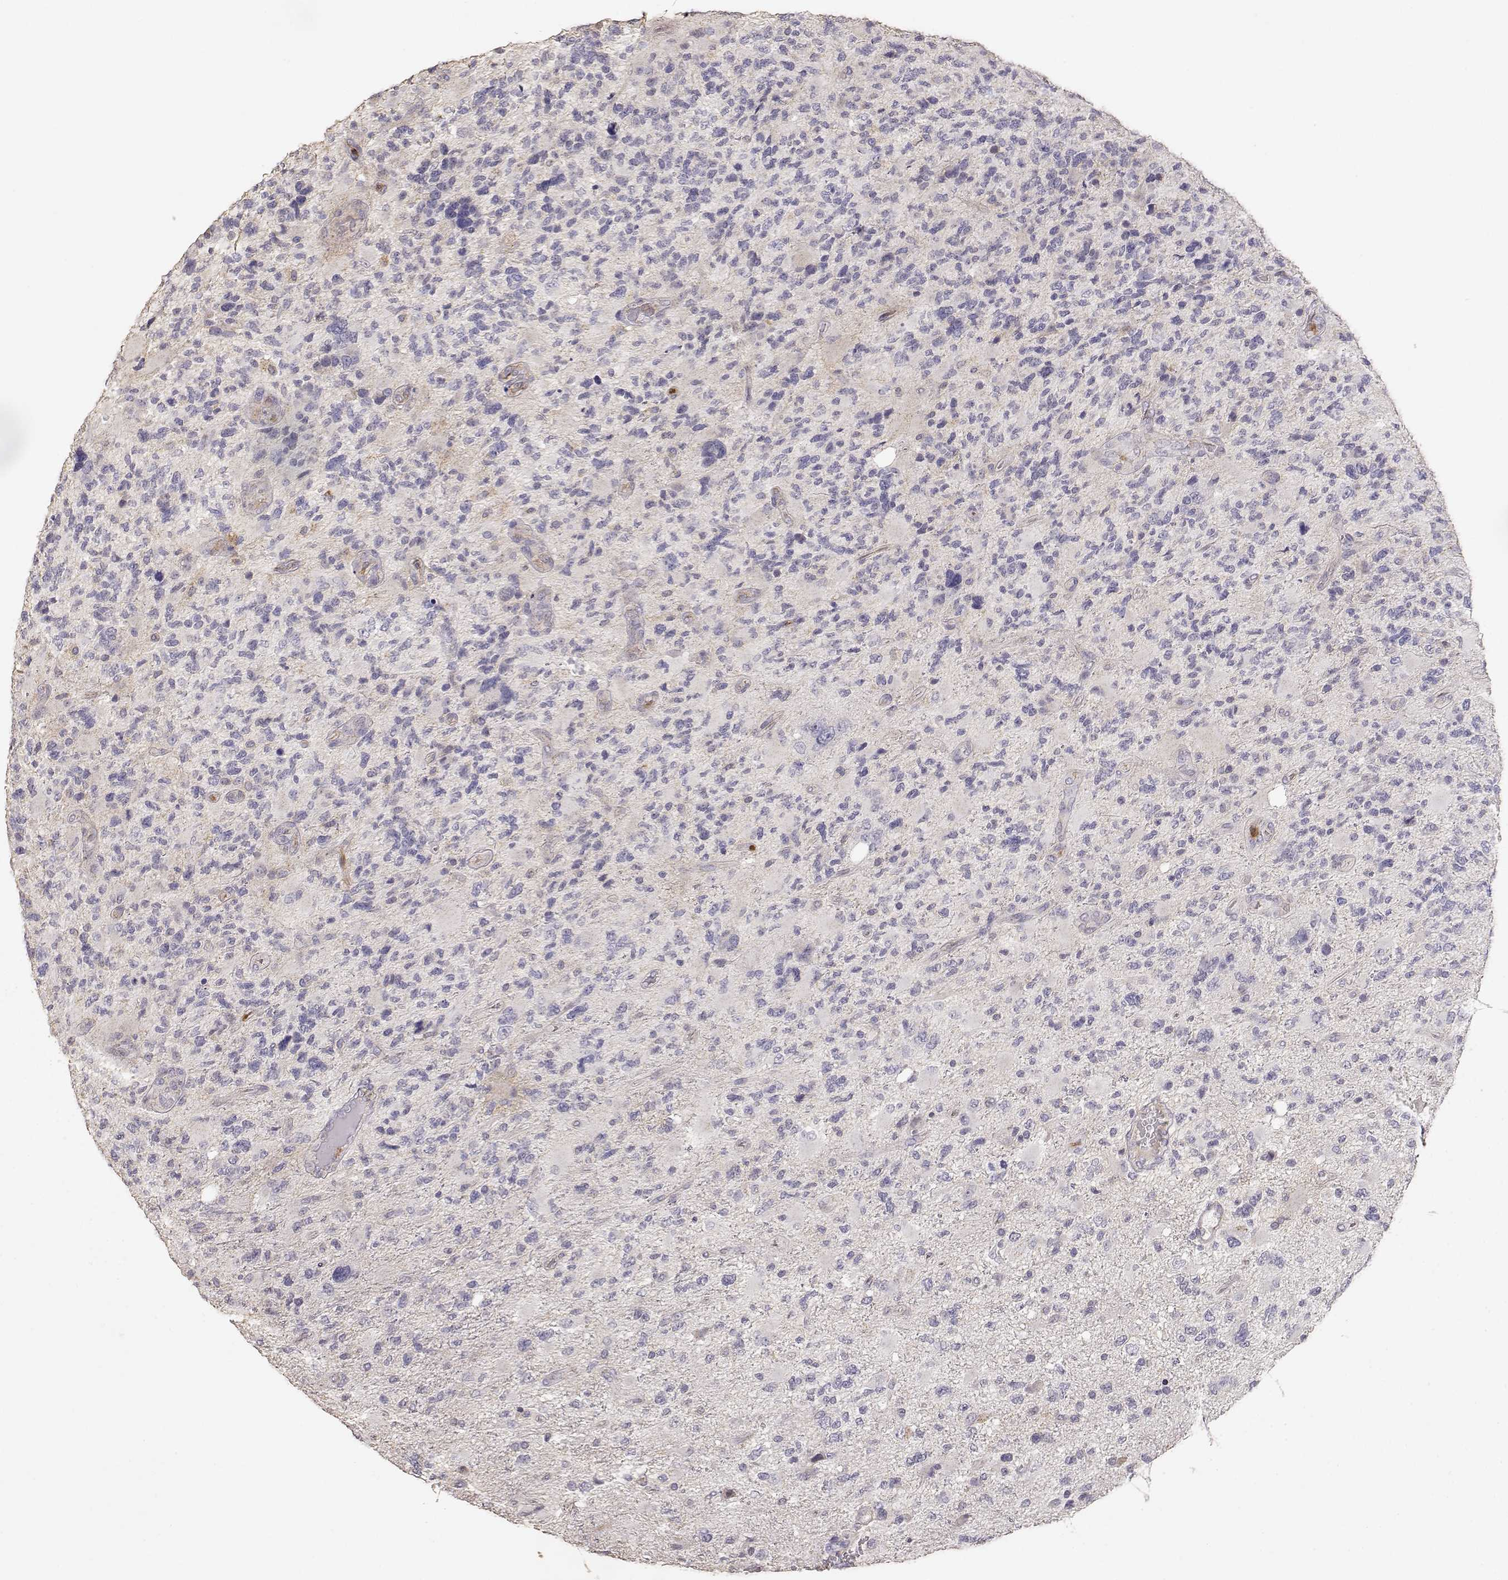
{"staining": {"intensity": "negative", "quantity": "none", "location": "none"}, "tissue": "glioma", "cell_type": "Tumor cells", "image_type": "cancer", "snomed": [{"axis": "morphology", "description": "Glioma, malignant, High grade"}, {"axis": "topography", "description": "Brain"}], "caption": "Malignant glioma (high-grade) was stained to show a protein in brown. There is no significant expression in tumor cells.", "gene": "TNFRSF10C", "patient": {"sex": "female", "age": 71}}